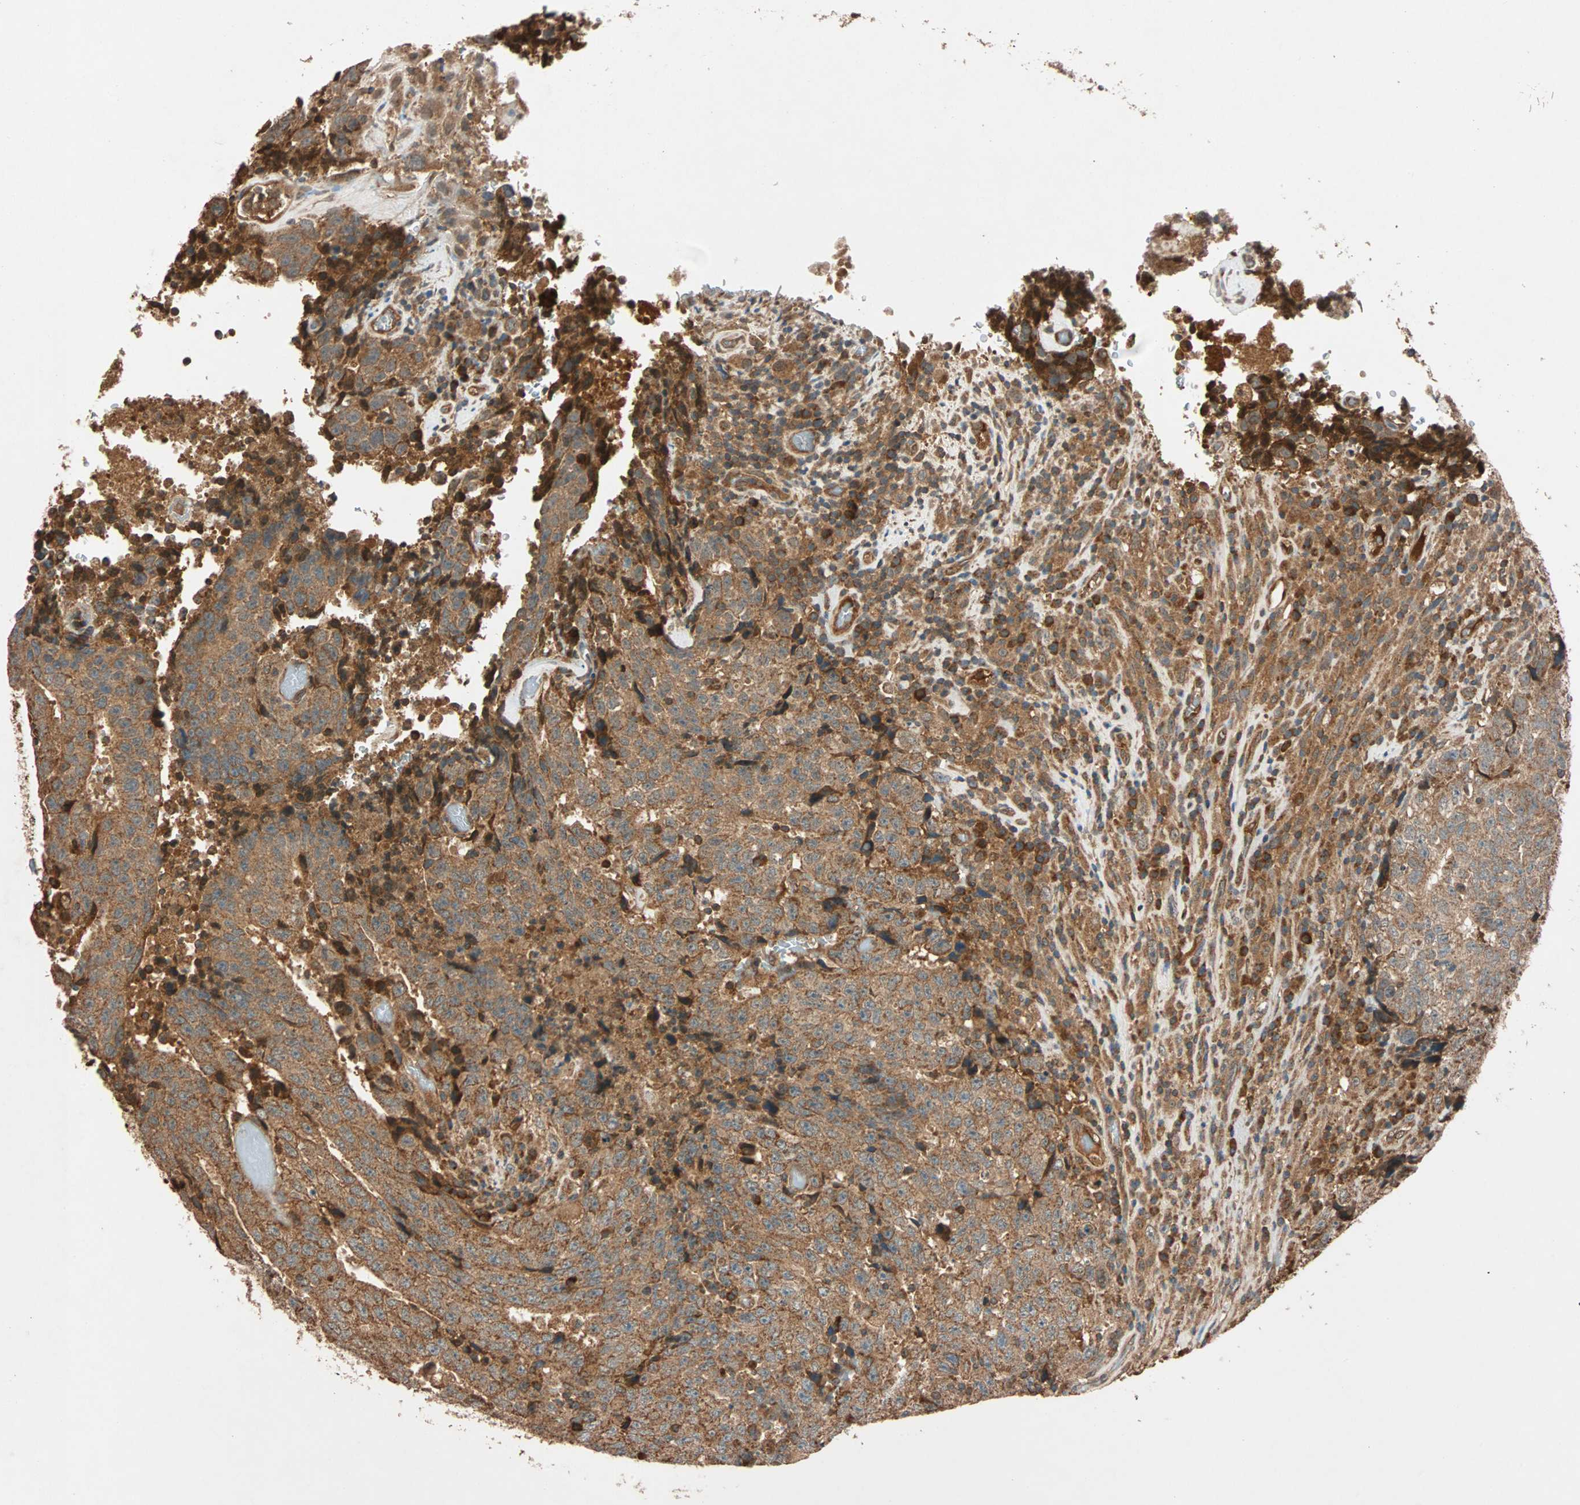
{"staining": {"intensity": "moderate", "quantity": ">75%", "location": "cytoplasmic/membranous"}, "tissue": "testis cancer", "cell_type": "Tumor cells", "image_type": "cancer", "snomed": [{"axis": "morphology", "description": "Necrosis, NOS"}, {"axis": "morphology", "description": "Carcinoma, Embryonal, NOS"}, {"axis": "topography", "description": "Testis"}], "caption": "Protein expression analysis of human embryonal carcinoma (testis) reveals moderate cytoplasmic/membranous expression in approximately >75% of tumor cells.", "gene": "MAPK1", "patient": {"sex": "male", "age": 19}}